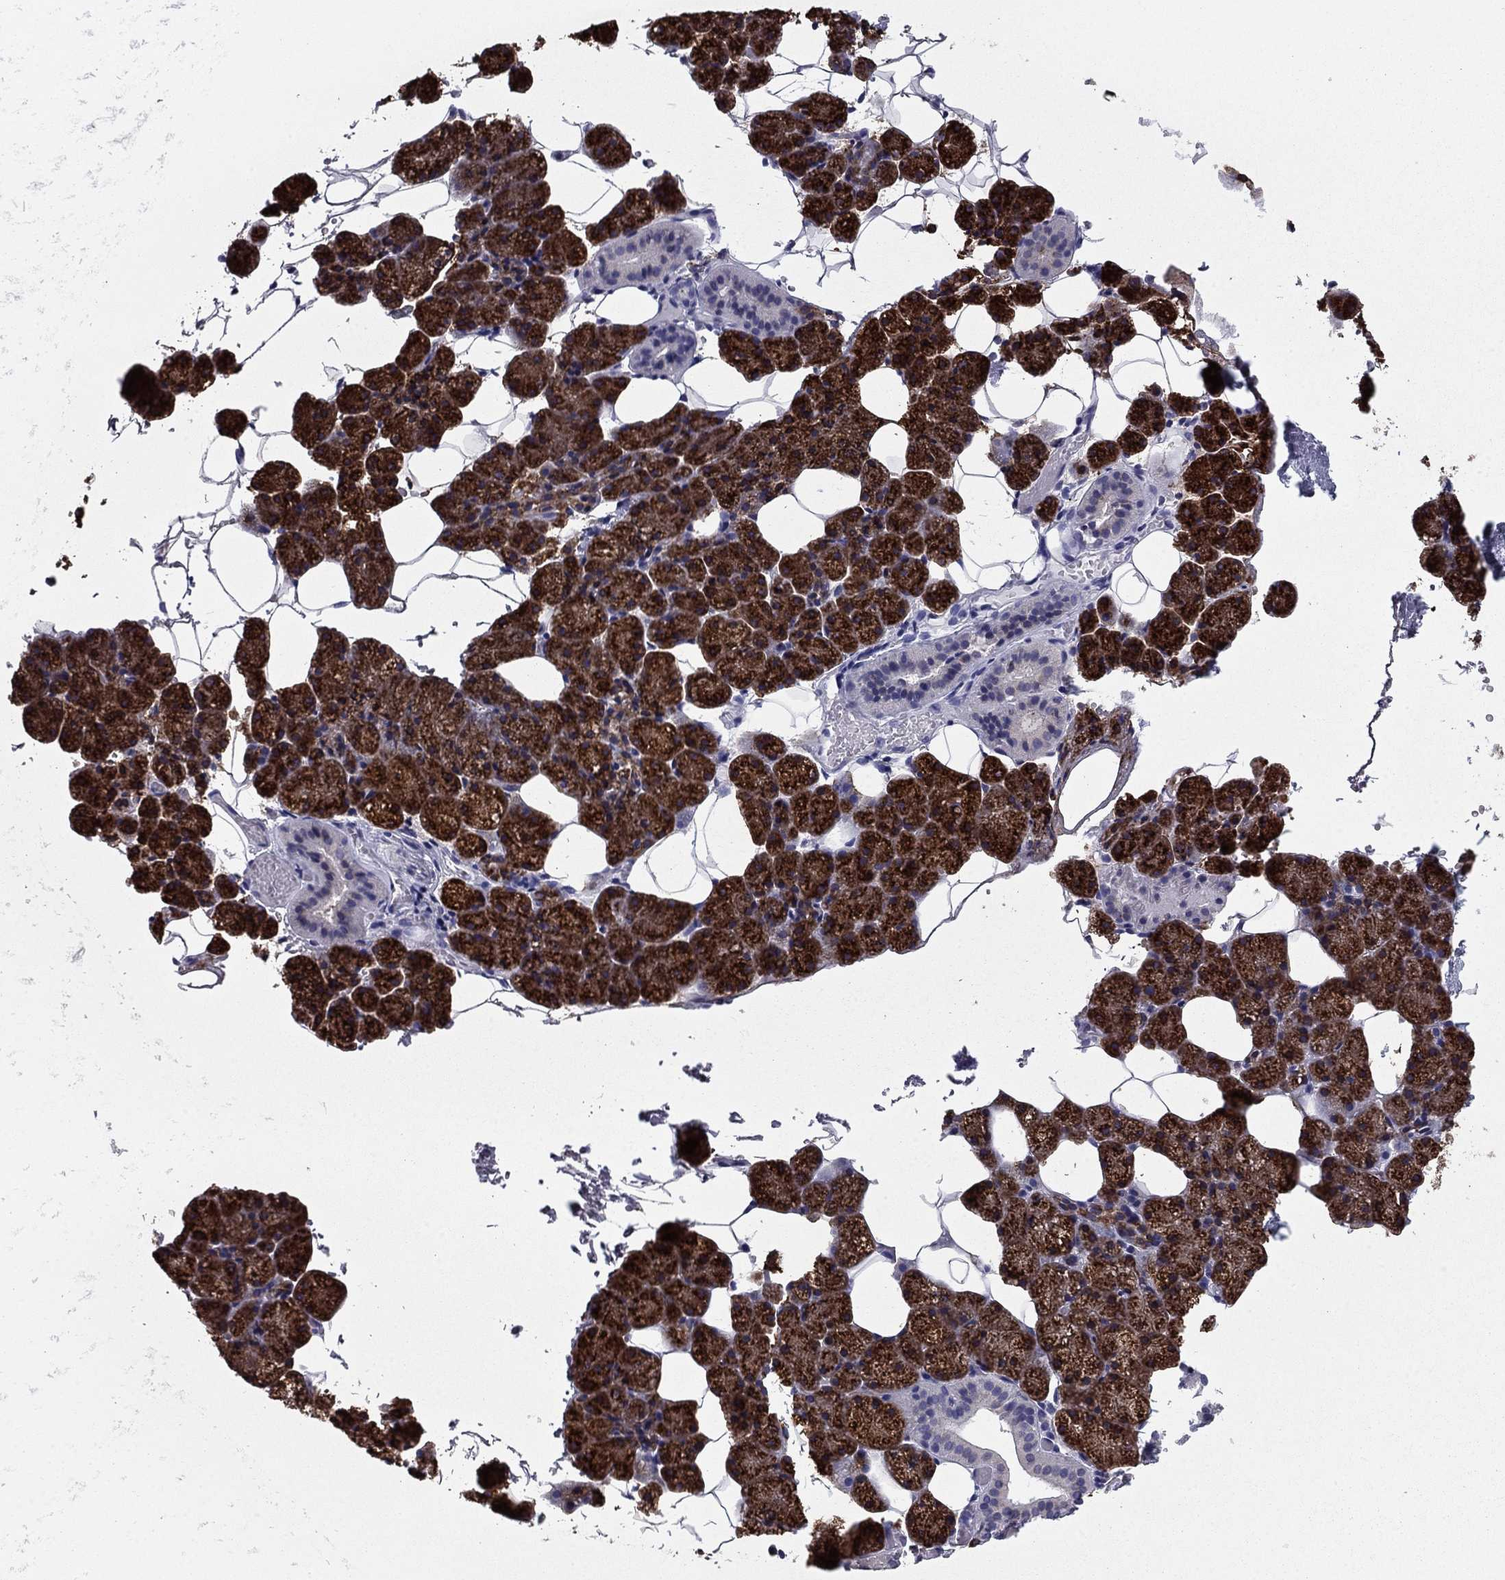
{"staining": {"intensity": "strong", "quantity": ">75%", "location": "cytoplasmic/membranous"}, "tissue": "salivary gland", "cell_type": "Glandular cells", "image_type": "normal", "snomed": [{"axis": "morphology", "description": "Normal tissue, NOS"}, {"axis": "topography", "description": "Salivary gland"}], "caption": "Strong cytoplasmic/membranous protein positivity is seen in about >75% of glandular cells in salivary gland. The staining was performed using DAB to visualize the protein expression in brown, while the nuclei were stained in blue with hematoxylin (Magnification: 20x).", "gene": "TMED3", "patient": {"sex": "male", "age": 38}}